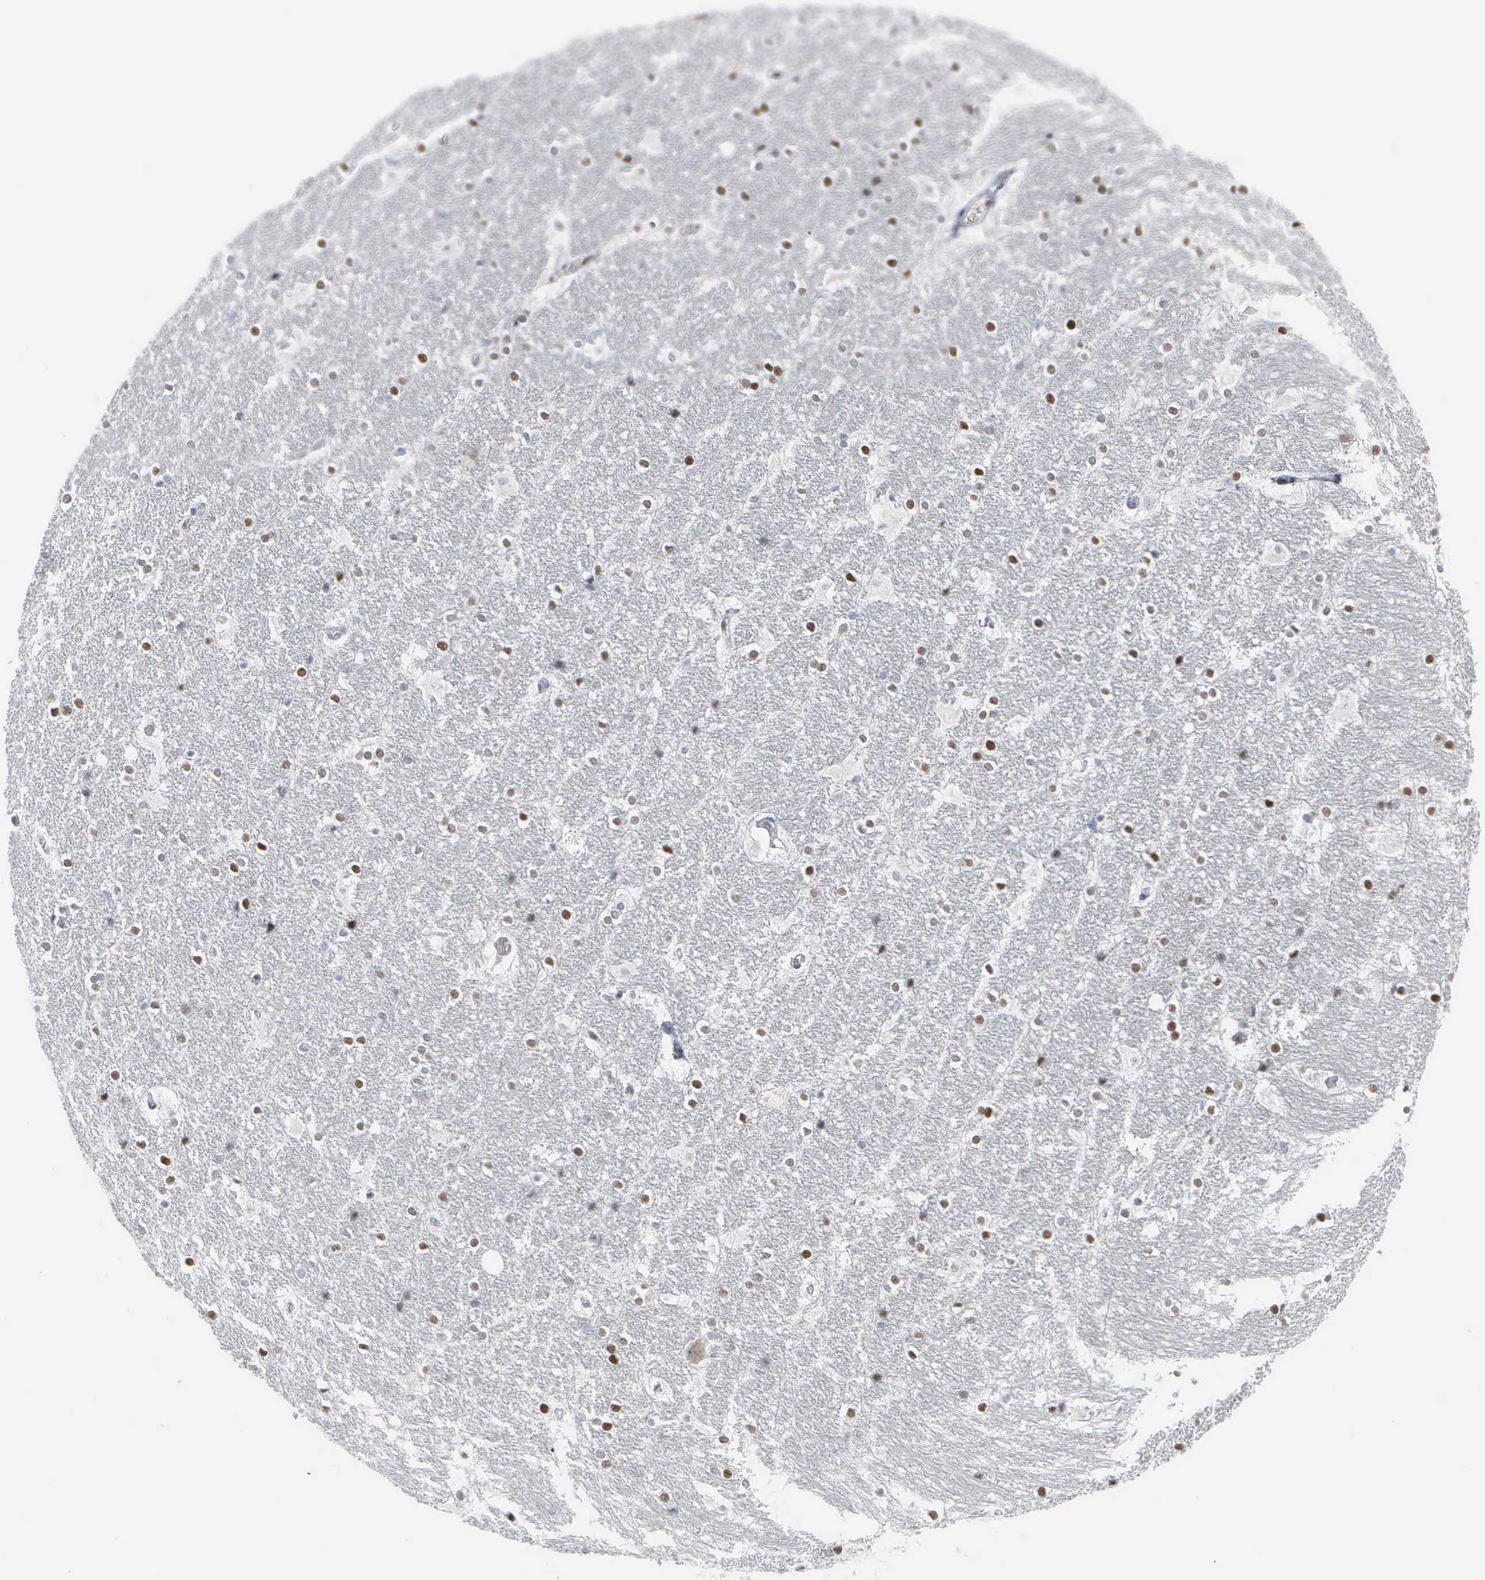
{"staining": {"intensity": "negative", "quantity": "none", "location": "none"}, "tissue": "hippocampus", "cell_type": "Glial cells", "image_type": "normal", "snomed": [{"axis": "morphology", "description": "Normal tissue, NOS"}, {"axis": "topography", "description": "Hippocampus"}], "caption": "Immunohistochemical staining of normal hippocampus shows no significant expression in glial cells. (Stains: DAB IHC with hematoxylin counter stain, Microscopy: brightfield microscopy at high magnification).", "gene": "CCND3", "patient": {"sex": "female", "age": 19}}